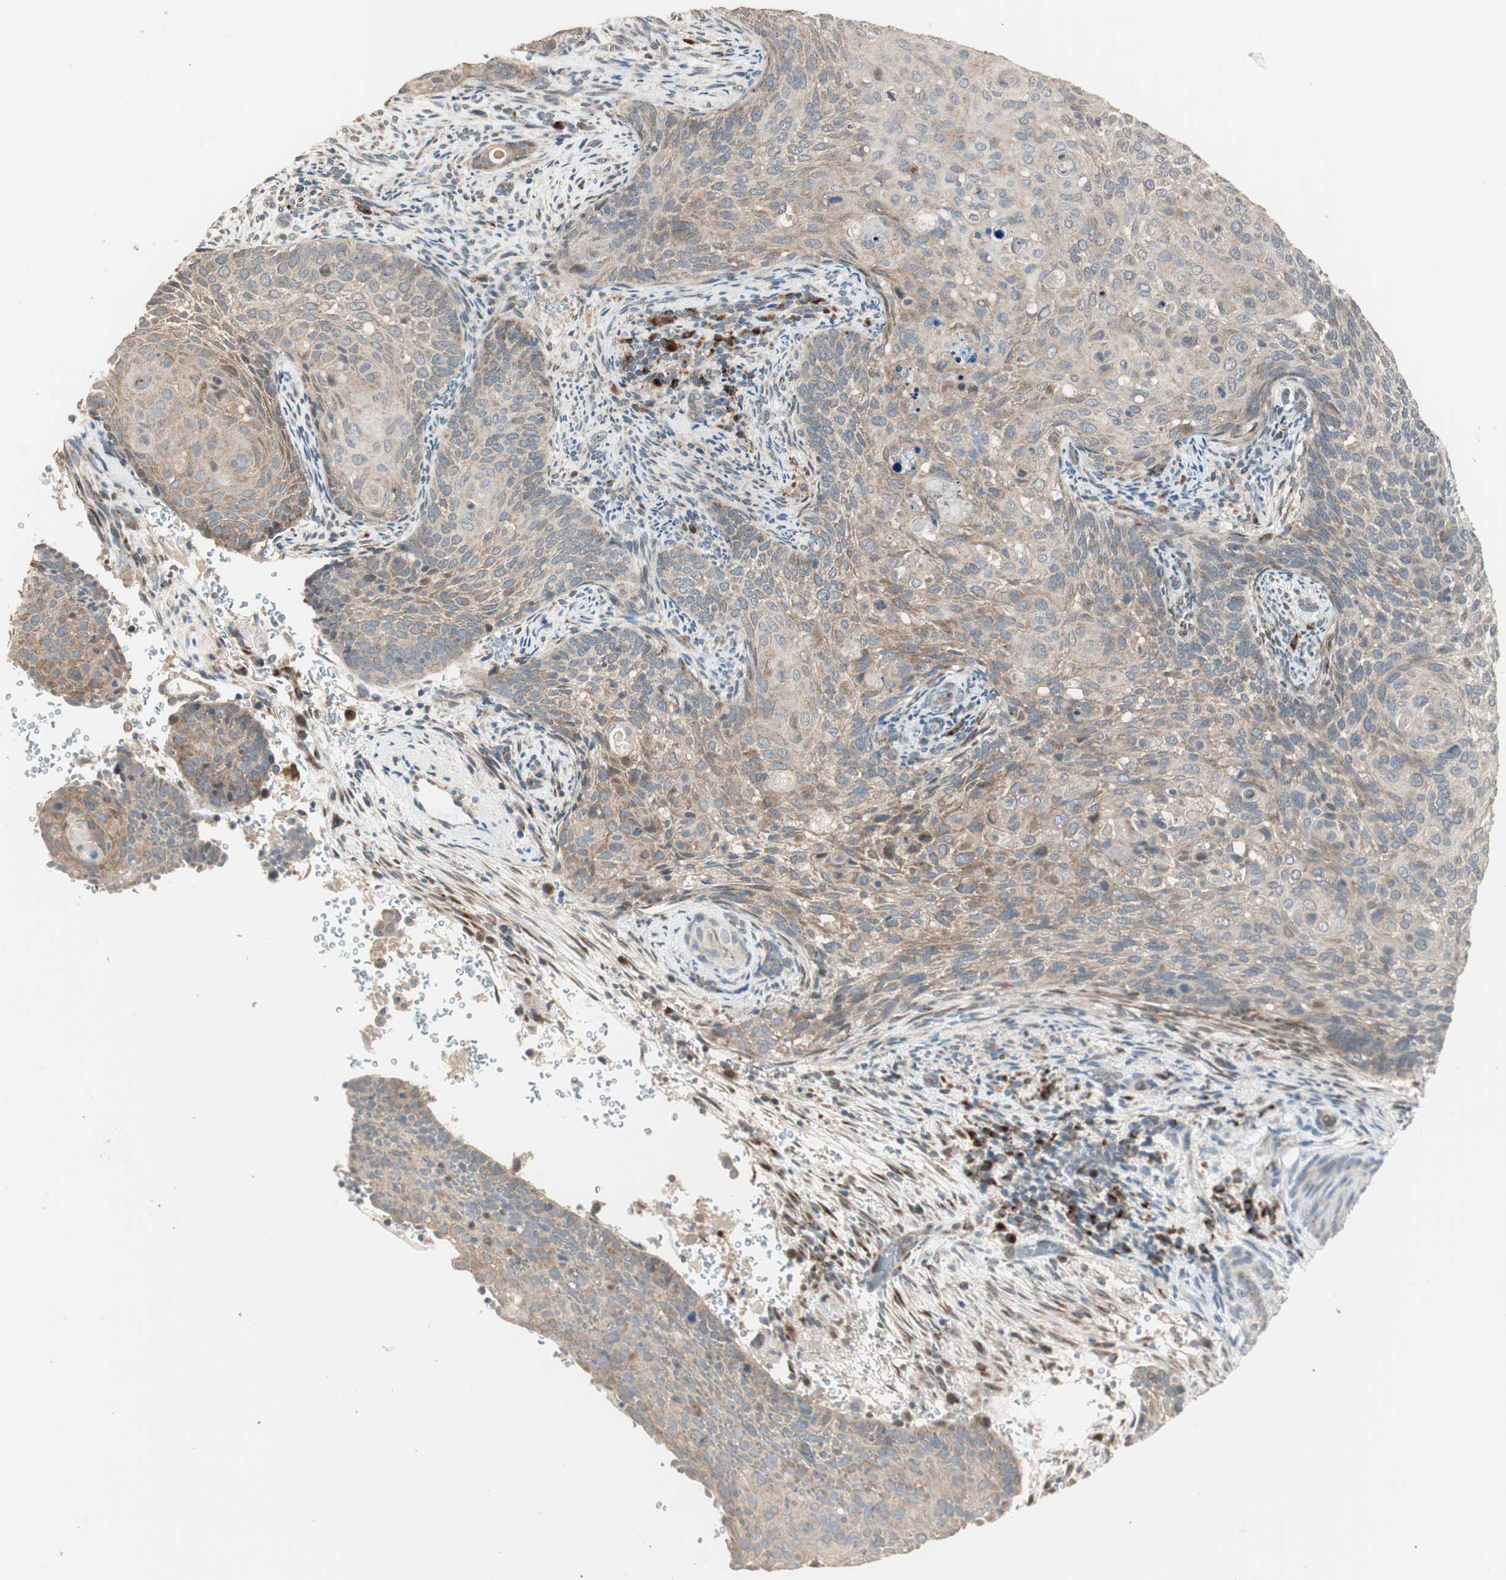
{"staining": {"intensity": "weak", "quantity": ">75%", "location": "cytoplasmic/membranous"}, "tissue": "cervical cancer", "cell_type": "Tumor cells", "image_type": "cancer", "snomed": [{"axis": "morphology", "description": "Squamous cell carcinoma, NOS"}, {"axis": "topography", "description": "Cervix"}], "caption": "Immunohistochemistry image of cervical squamous cell carcinoma stained for a protein (brown), which displays low levels of weak cytoplasmic/membranous staining in approximately >75% of tumor cells.", "gene": "RARRES1", "patient": {"sex": "female", "age": 33}}